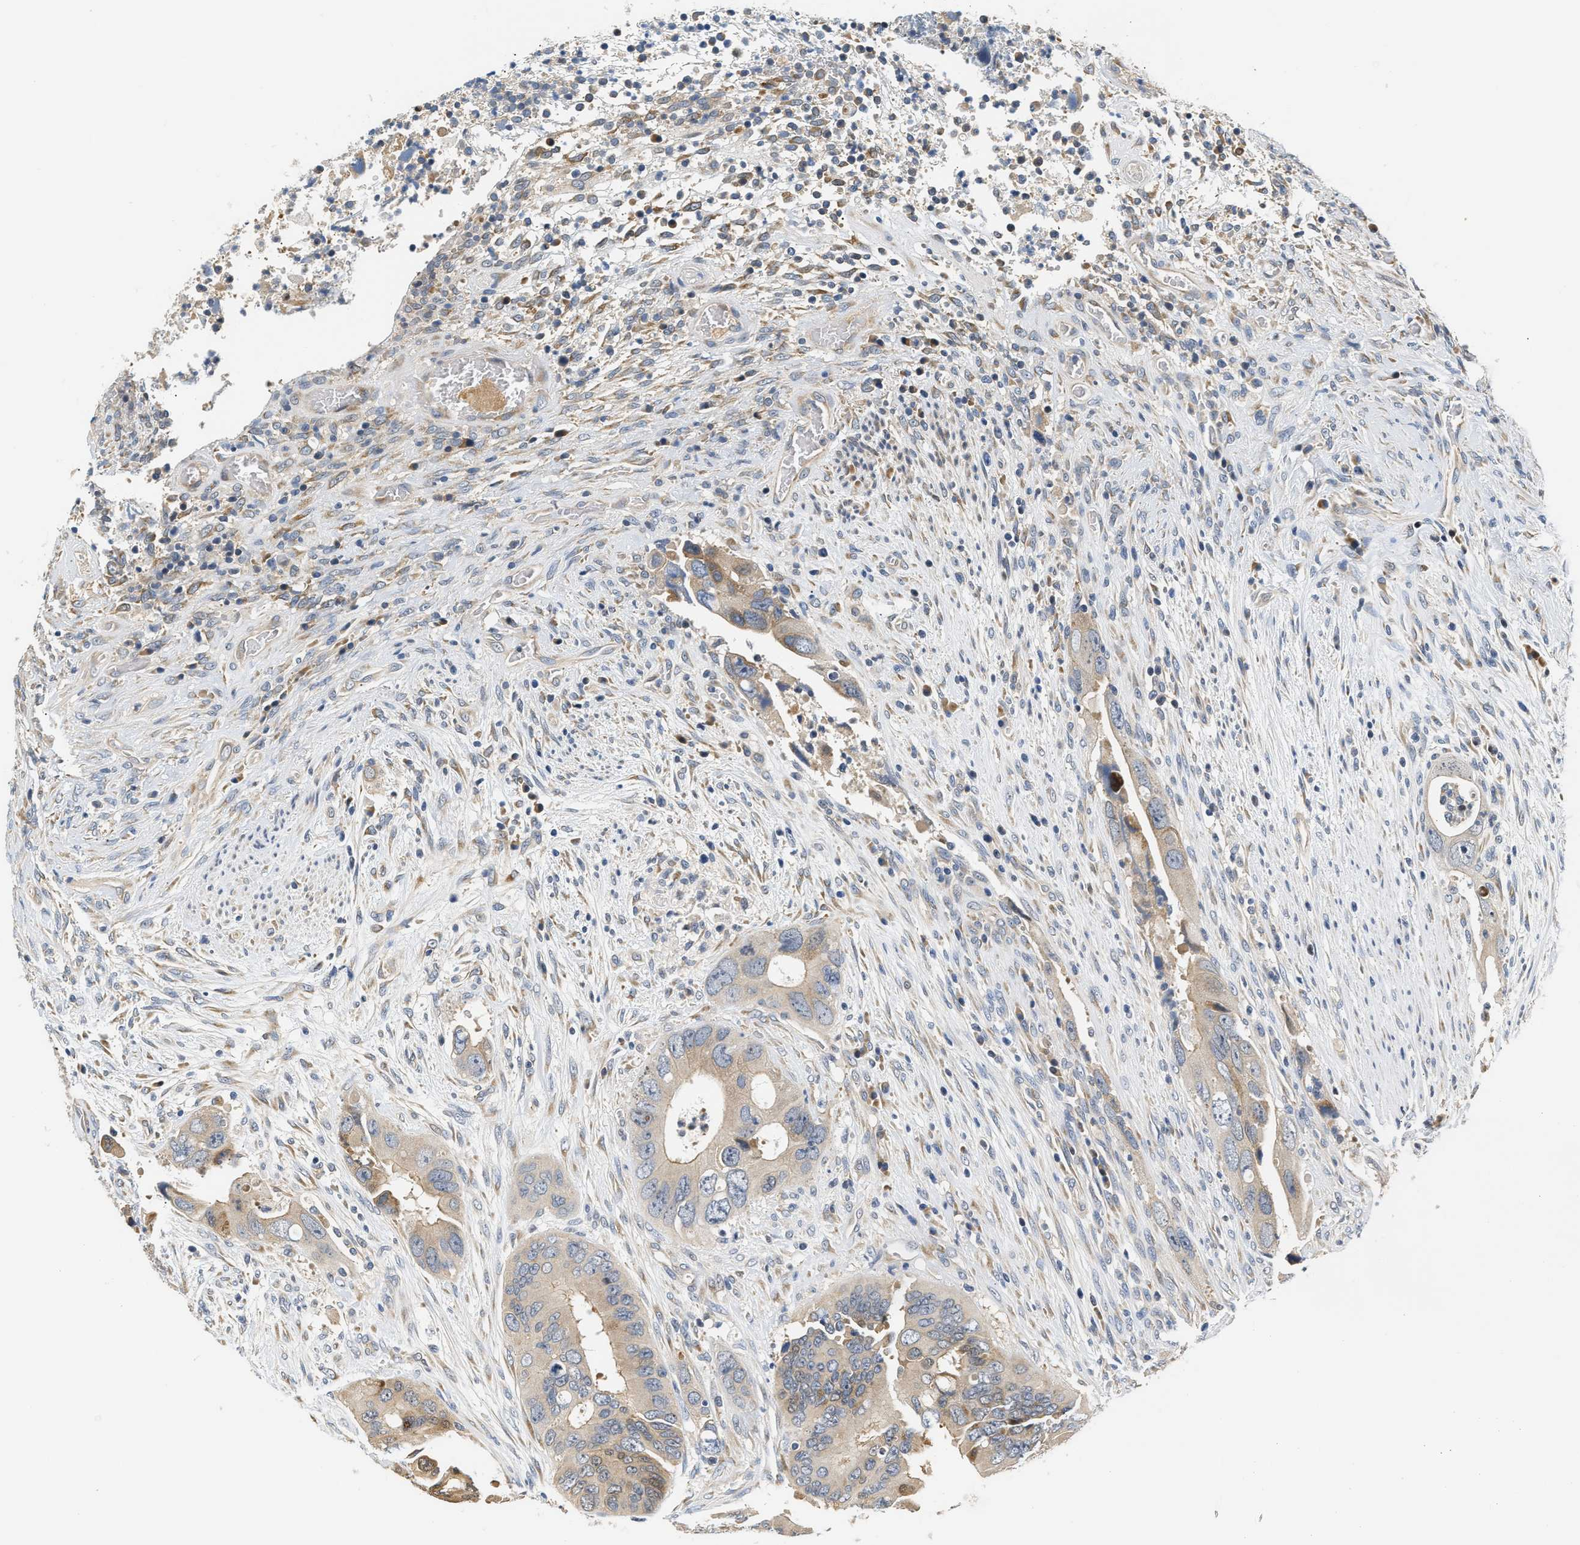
{"staining": {"intensity": "weak", "quantity": "25%-75%", "location": "cytoplasmic/membranous"}, "tissue": "colorectal cancer", "cell_type": "Tumor cells", "image_type": "cancer", "snomed": [{"axis": "morphology", "description": "Adenocarcinoma, NOS"}, {"axis": "topography", "description": "Rectum"}], "caption": "Immunohistochemical staining of colorectal adenocarcinoma exhibits low levels of weak cytoplasmic/membranous expression in about 25%-75% of tumor cells.", "gene": "TNIP2", "patient": {"sex": "male", "age": 70}}